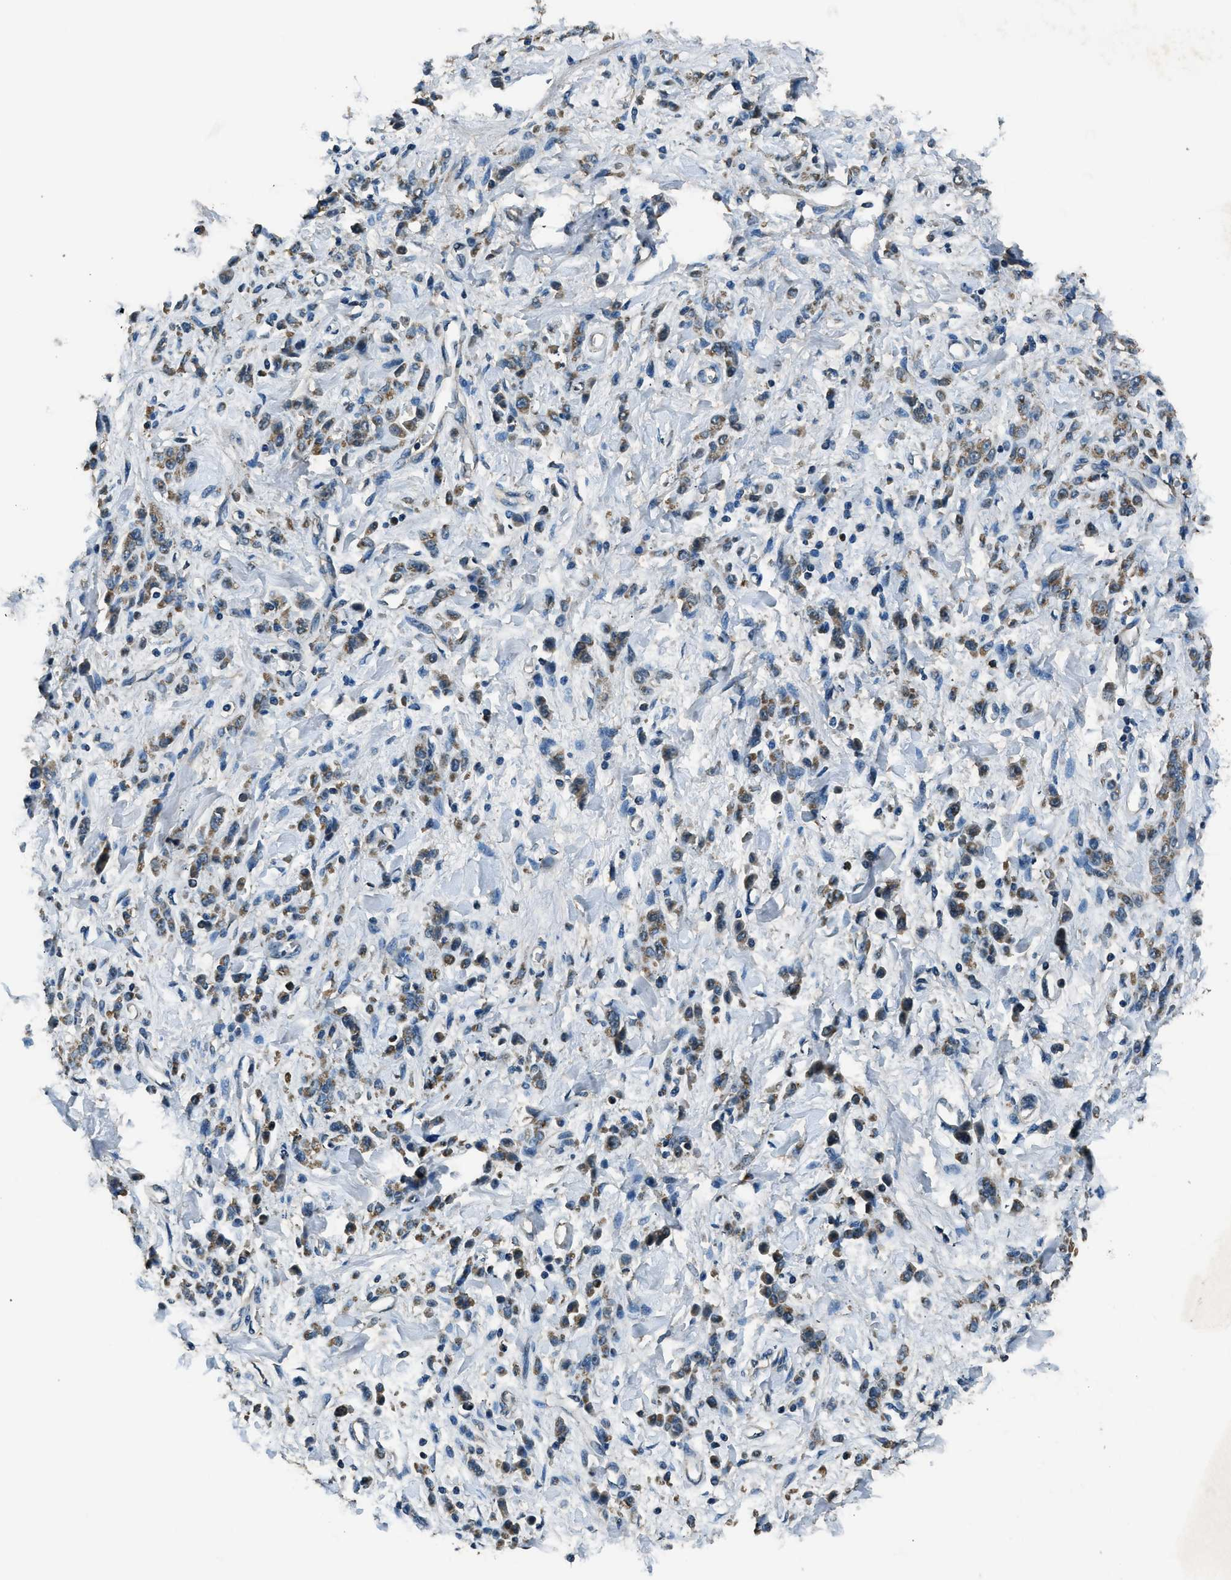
{"staining": {"intensity": "weak", "quantity": "25%-75%", "location": "cytoplasmic/membranous"}, "tissue": "stomach cancer", "cell_type": "Tumor cells", "image_type": "cancer", "snomed": [{"axis": "morphology", "description": "Normal tissue, NOS"}, {"axis": "morphology", "description": "Adenocarcinoma, NOS"}, {"axis": "topography", "description": "Stomach"}], "caption": "A brown stain labels weak cytoplasmic/membranous positivity of a protein in stomach cancer (adenocarcinoma) tumor cells.", "gene": "SALL3", "patient": {"sex": "male", "age": 82}}